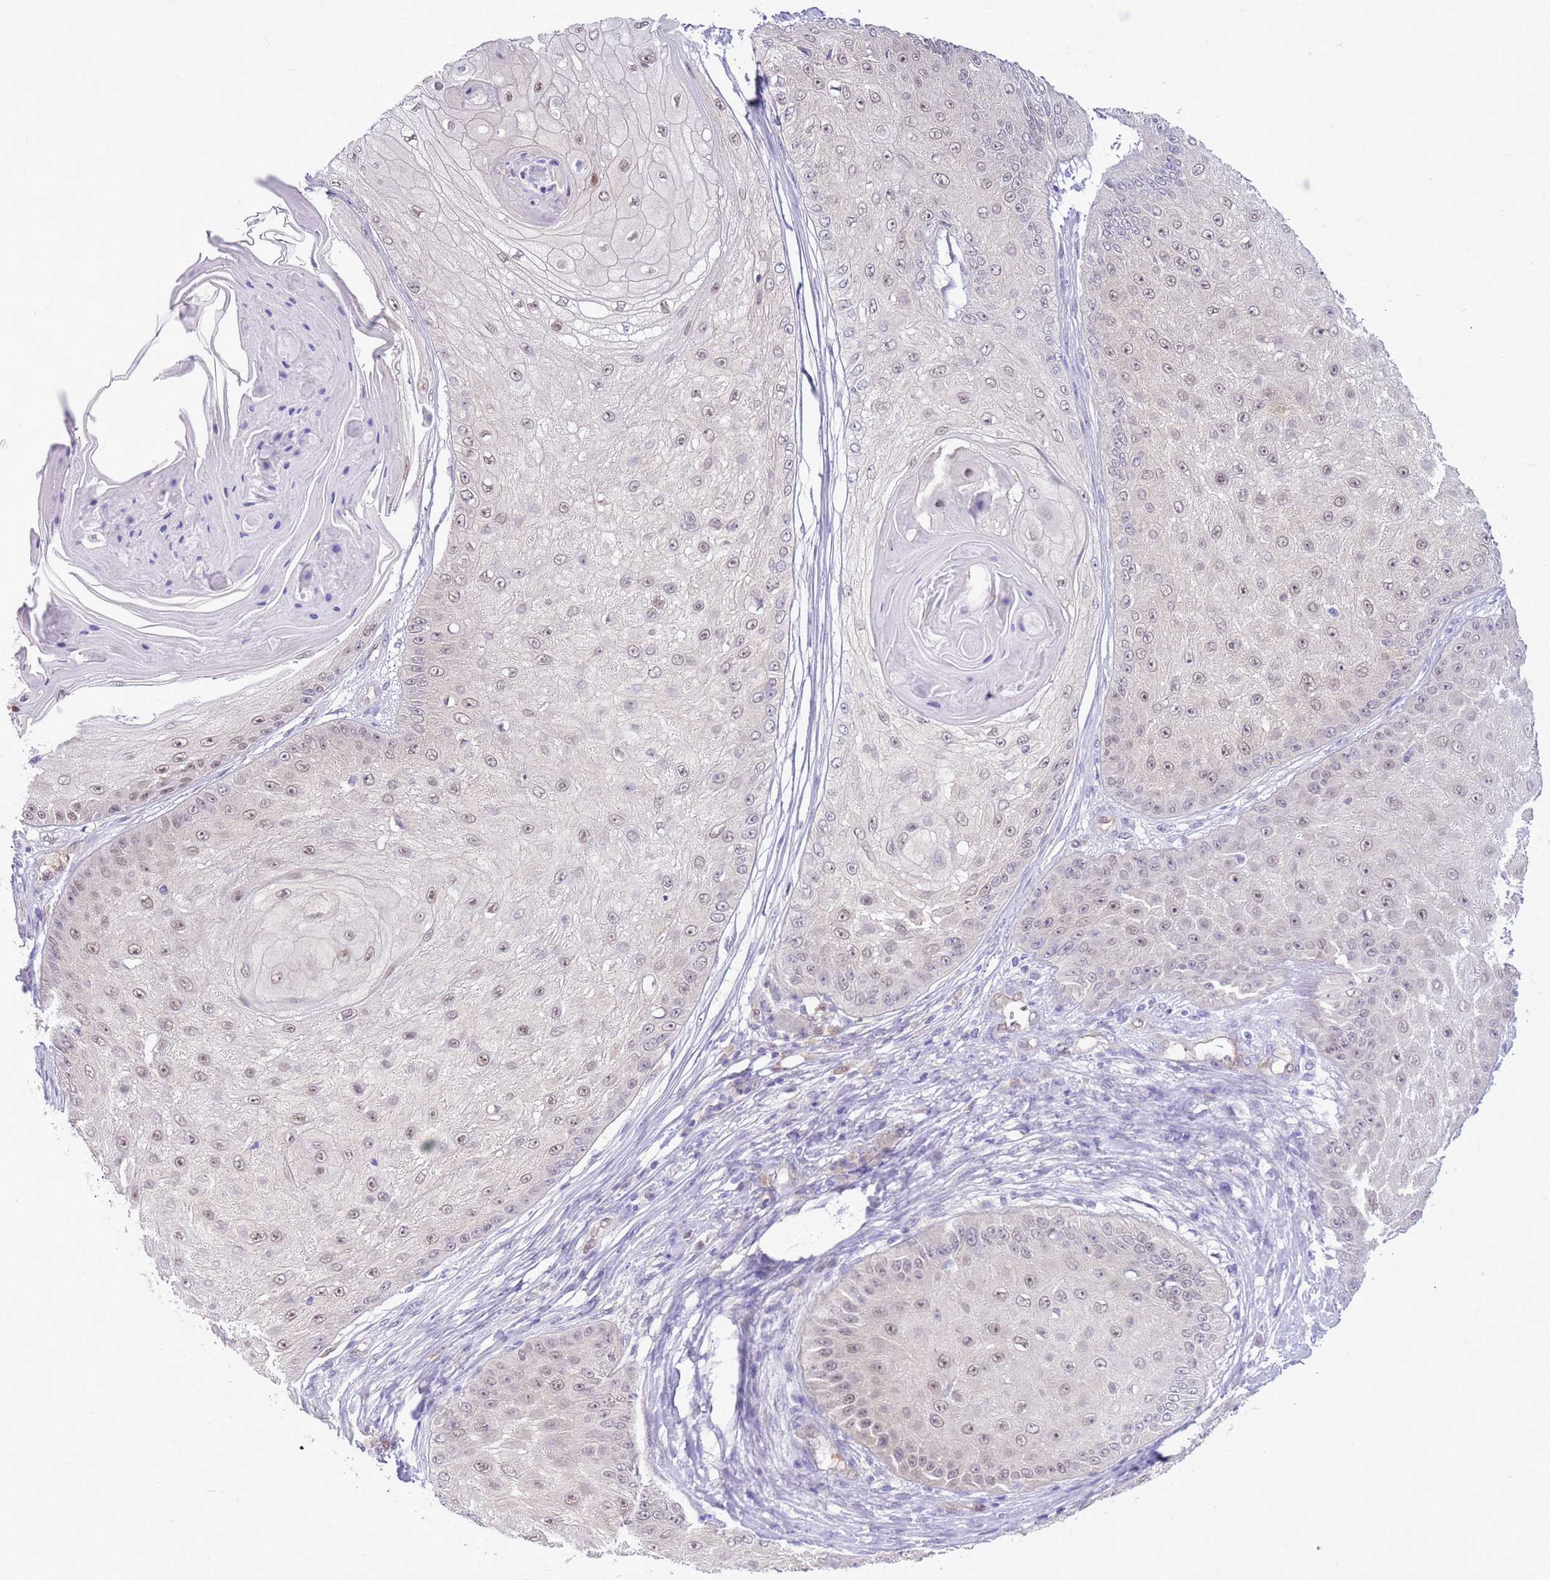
{"staining": {"intensity": "weak", "quantity": ">75%", "location": "nuclear"}, "tissue": "skin cancer", "cell_type": "Tumor cells", "image_type": "cancer", "snomed": [{"axis": "morphology", "description": "Squamous cell carcinoma, NOS"}, {"axis": "topography", "description": "Skin"}], "caption": "An image of human squamous cell carcinoma (skin) stained for a protein reveals weak nuclear brown staining in tumor cells.", "gene": "DDI2", "patient": {"sex": "male", "age": 70}}